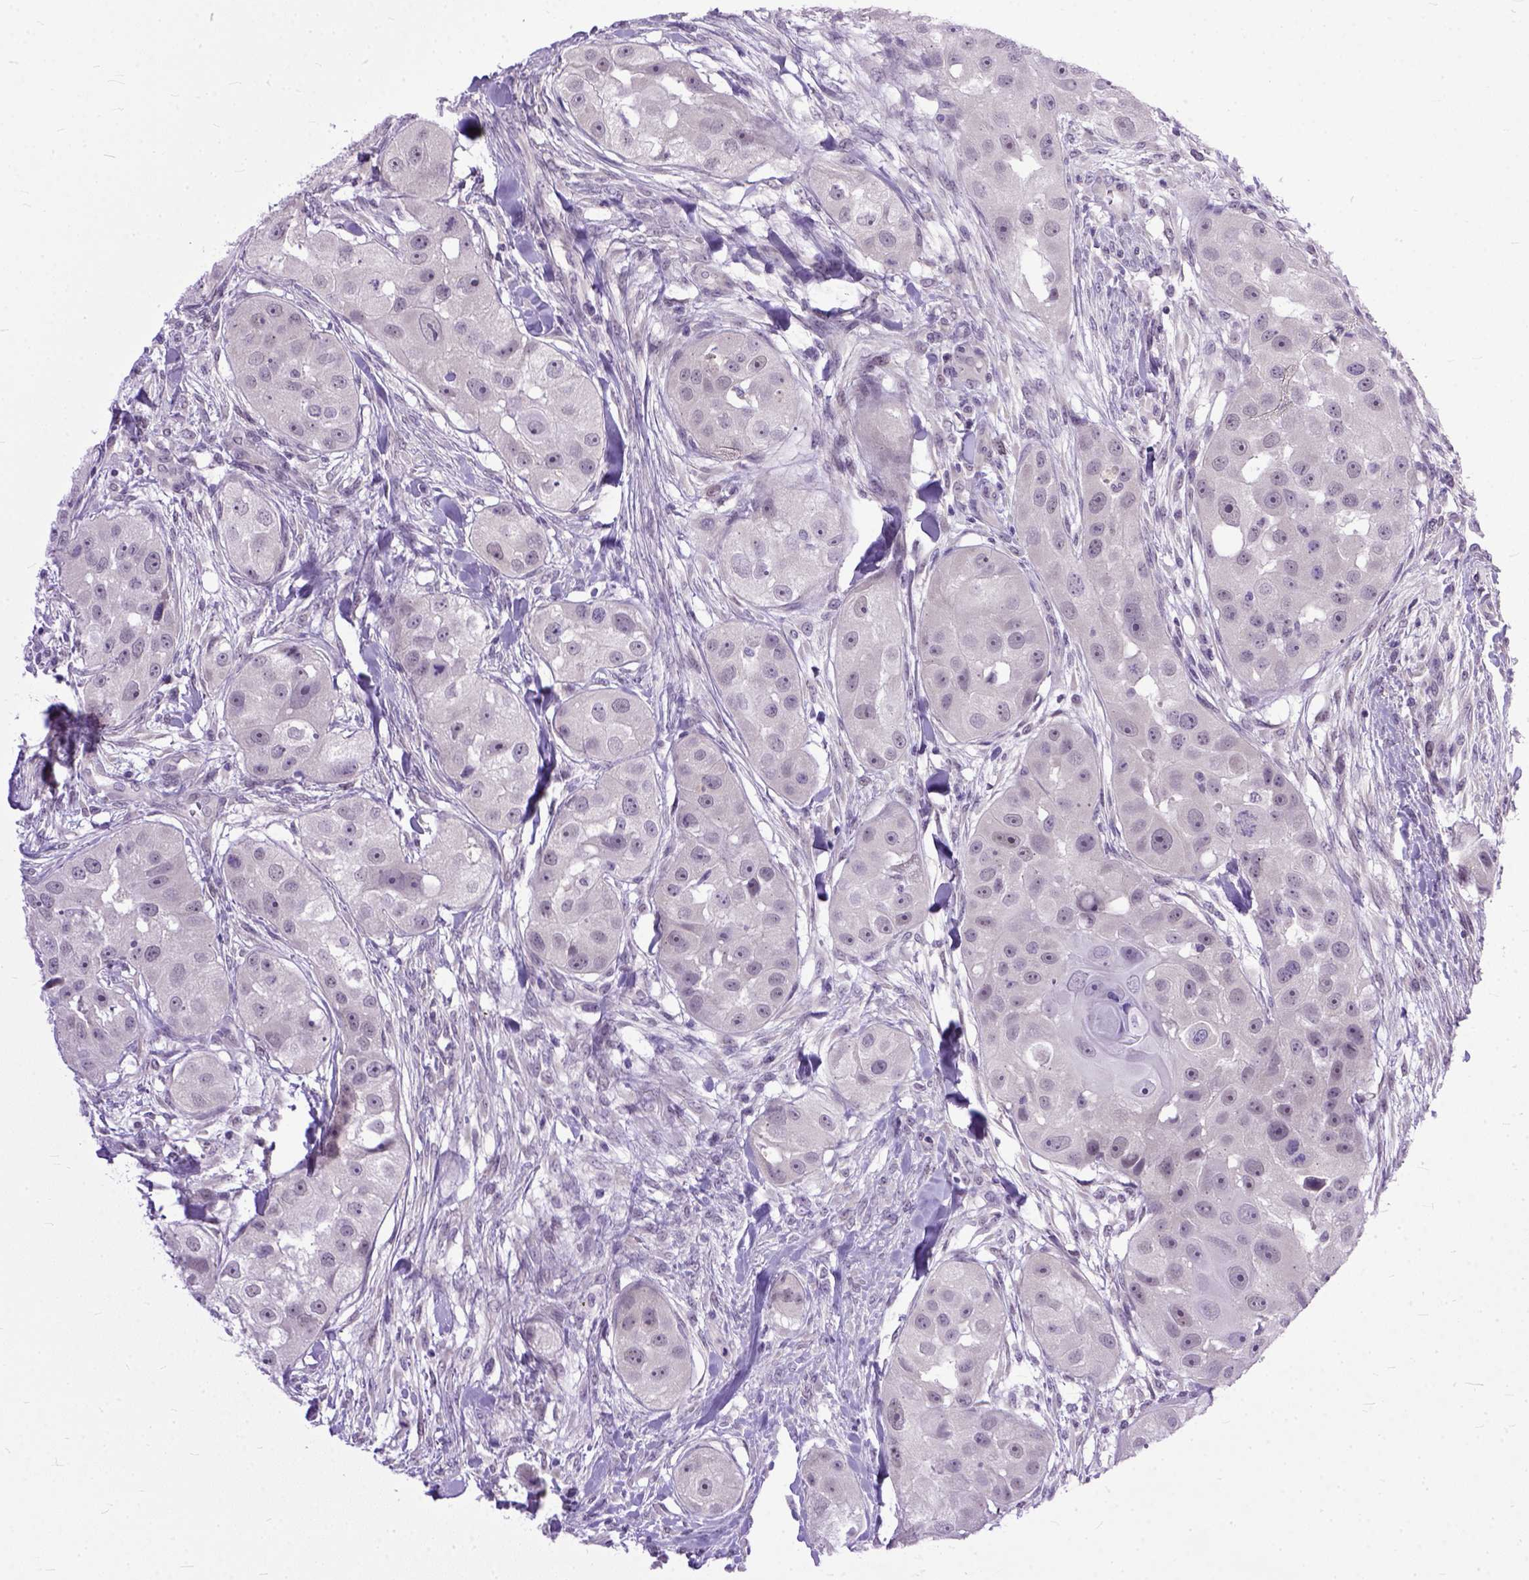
{"staining": {"intensity": "negative", "quantity": "none", "location": "none"}, "tissue": "head and neck cancer", "cell_type": "Tumor cells", "image_type": "cancer", "snomed": [{"axis": "morphology", "description": "Squamous cell carcinoma, NOS"}, {"axis": "topography", "description": "Head-Neck"}], "caption": "DAB immunohistochemical staining of head and neck squamous cell carcinoma exhibits no significant expression in tumor cells.", "gene": "TCEAL7", "patient": {"sex": "male", "age": 51}}